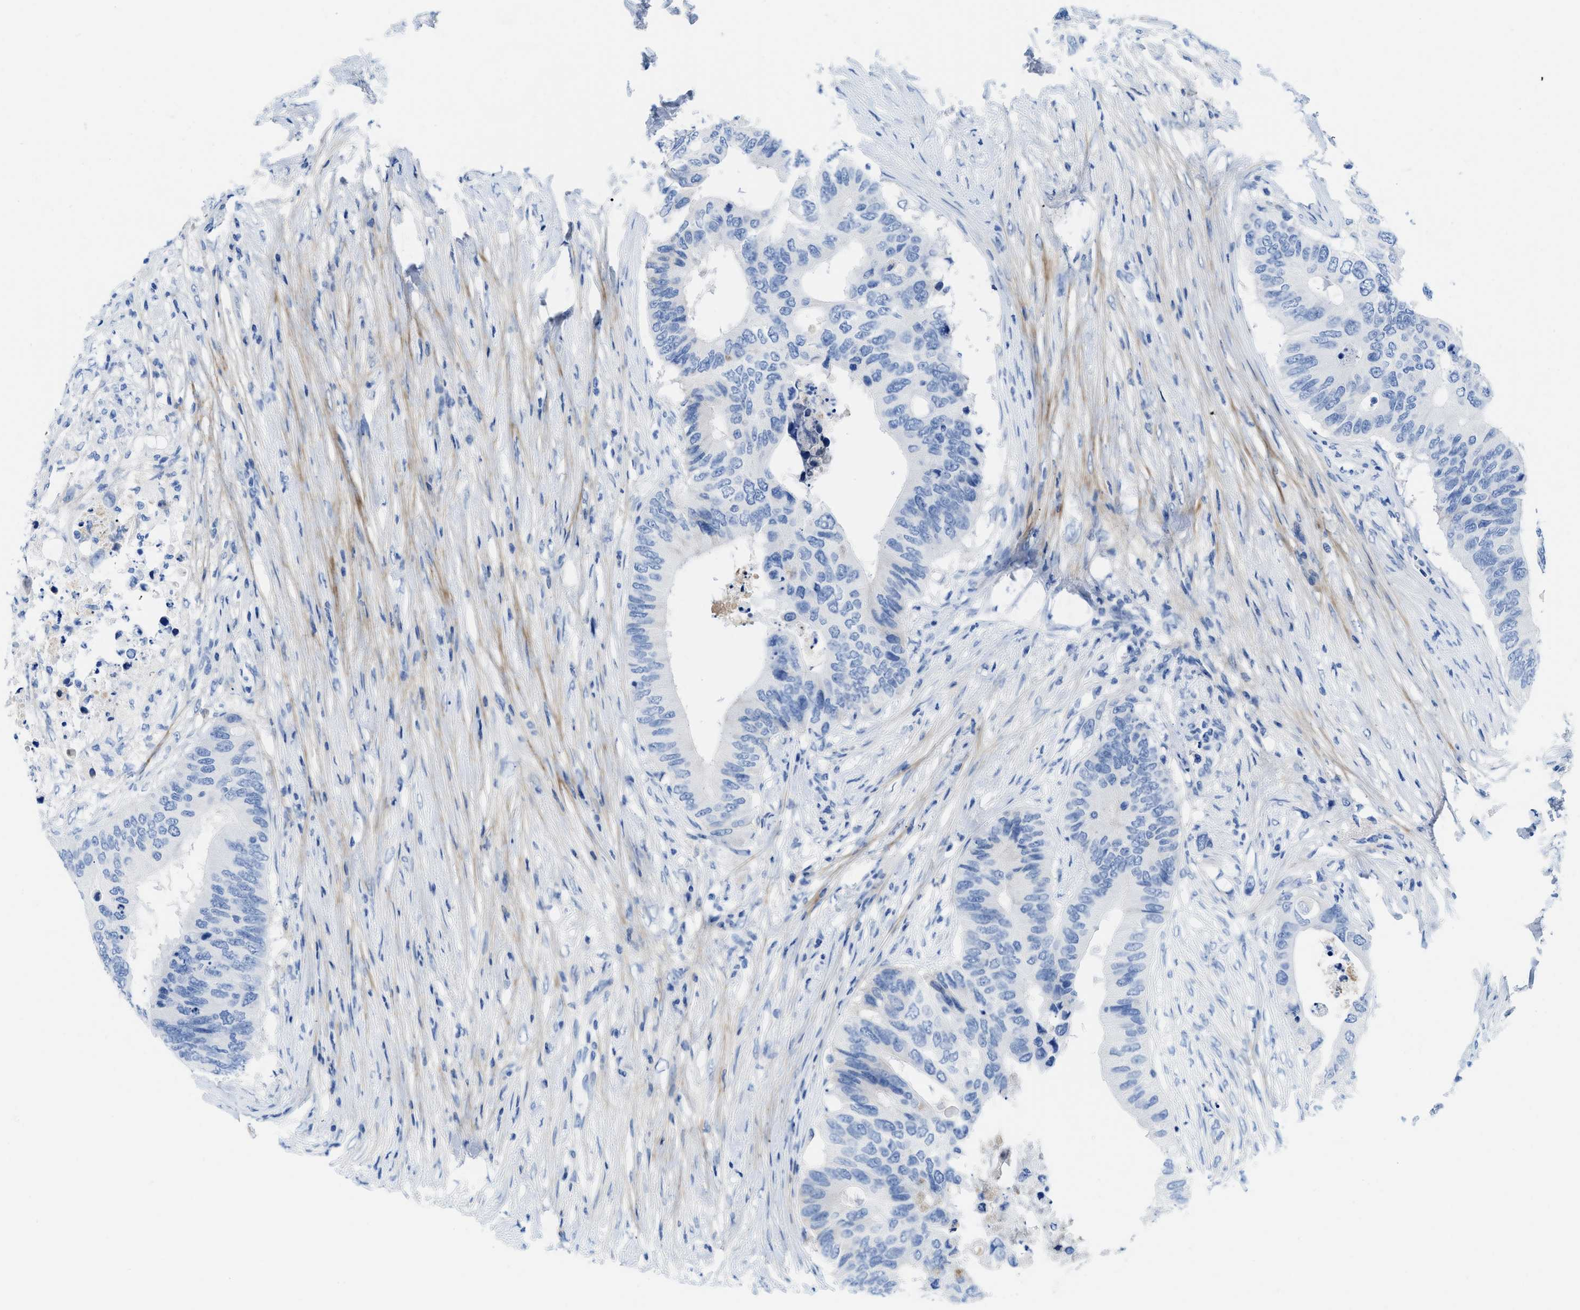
{"staining": {"intensity": "negative", "quantity": "none", "location": "none"}, "tissue": "colorectal cancer", "cell_type": "Tumor cells", "image_type": "cancer", "snomed": [{"axis": "morphology", "description": "Adenocarcinoma, NOS"}, {"axis": "topography", "description": "Colon"}], "caption": "This micrograph is of colorectal cancer (adenocarcinoma) stained with IHC to label a protein in brown with the nuclei are counter-stained blue. There is no expression in tumor cells. (DAB (3,3'-diaminobenzidine) IHC, high magnification).", "gene": "COL3A1", "patient": {"sex": "male", "age": 71}}